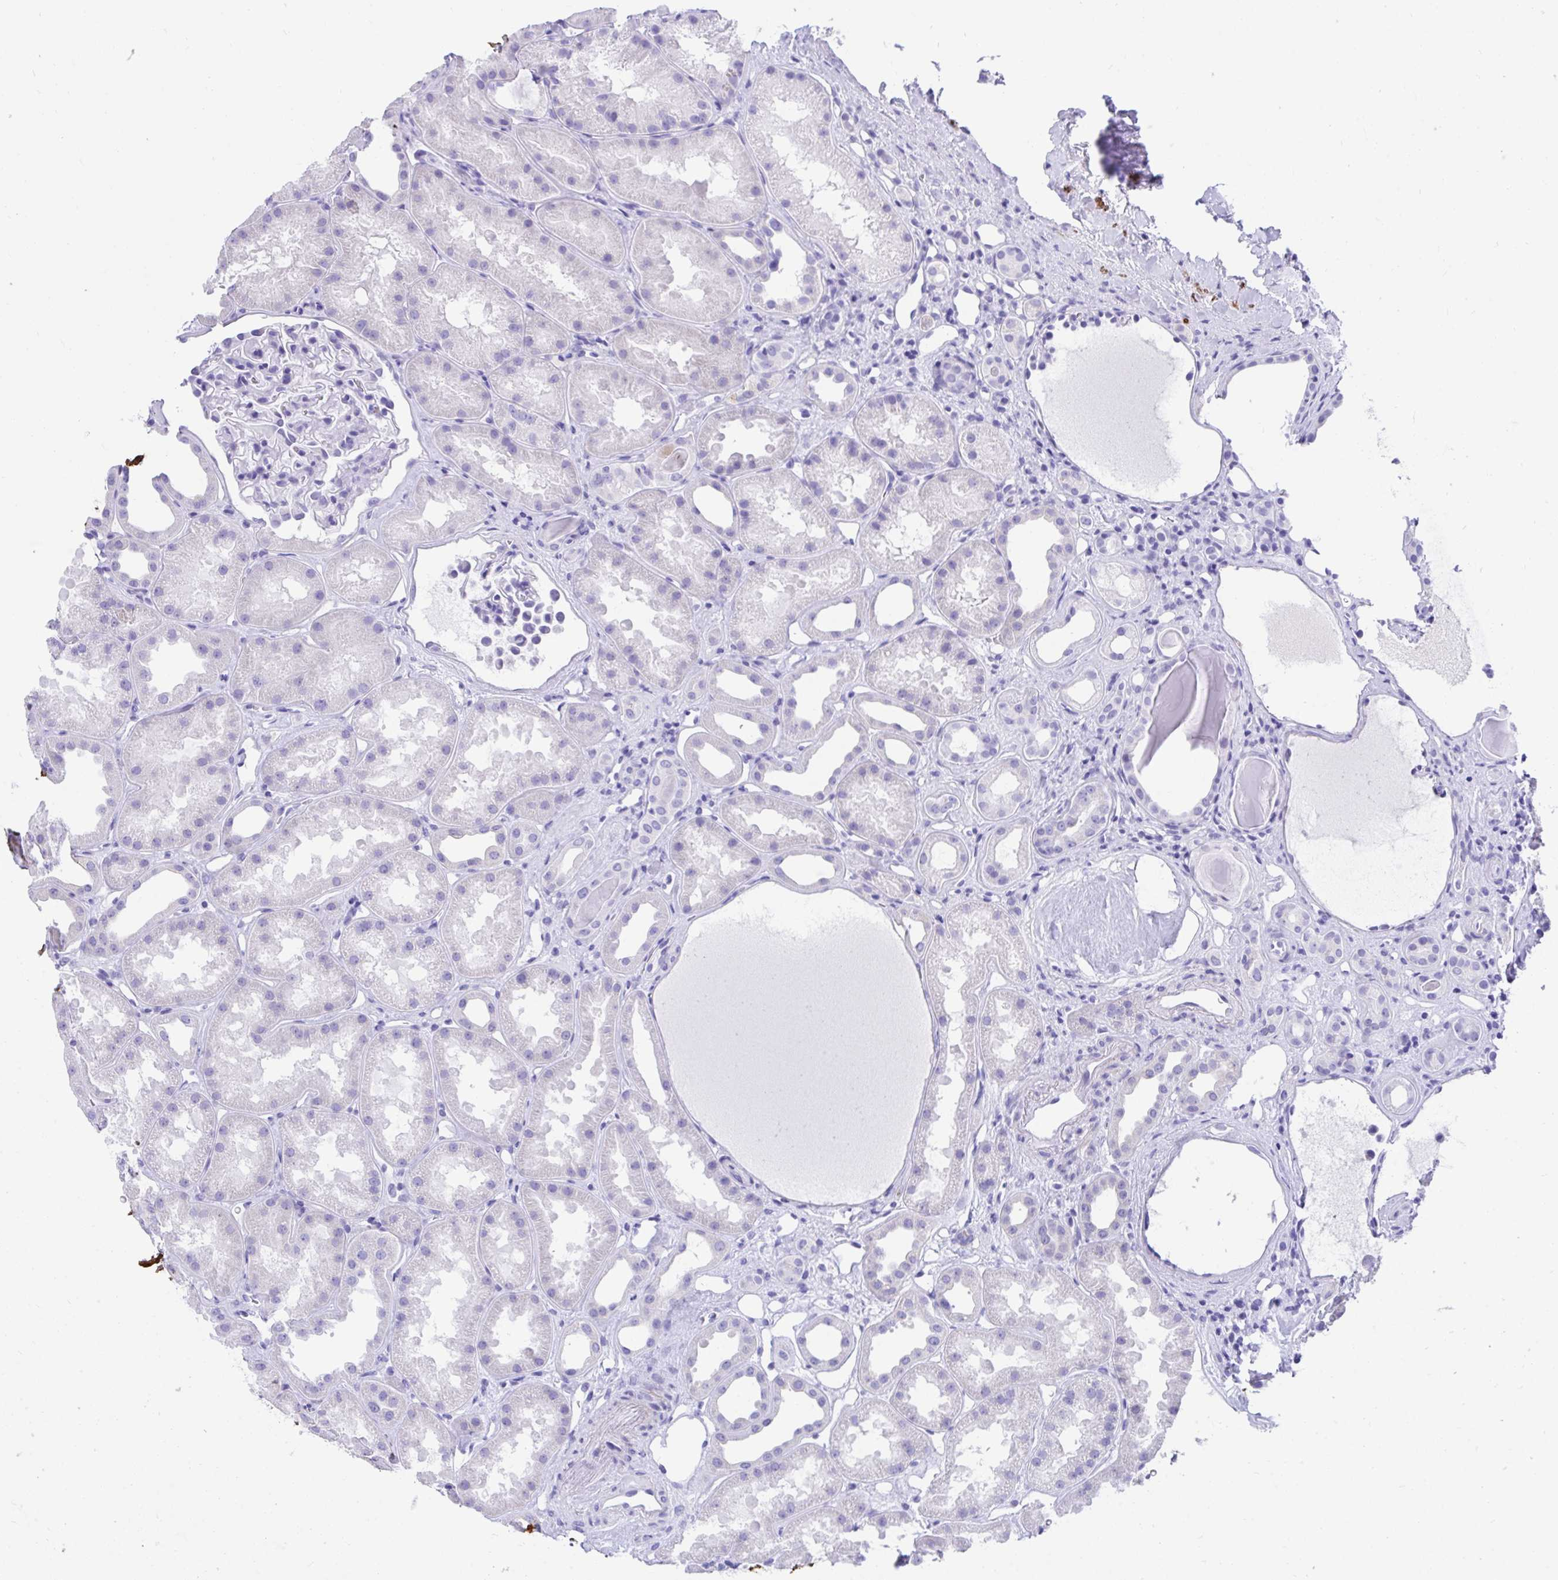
{"staining": {"intensity": "negative", "quantity": "none", "location": "none"}, "tissue": "kidney", "cell_type": "Cells in glomeruli", "image_type": "normal", "snomed": [{"axis": "morphology", "description": "Normal tissue, NOS"}, {"axis": "topography", "description": "Kidney"}], "caption": "The photomicrograph displays no significant positivity in cells in glomeruli of kidney.", "gene": "KCNN4", "patient": {"sex": "male", "age": 61}}